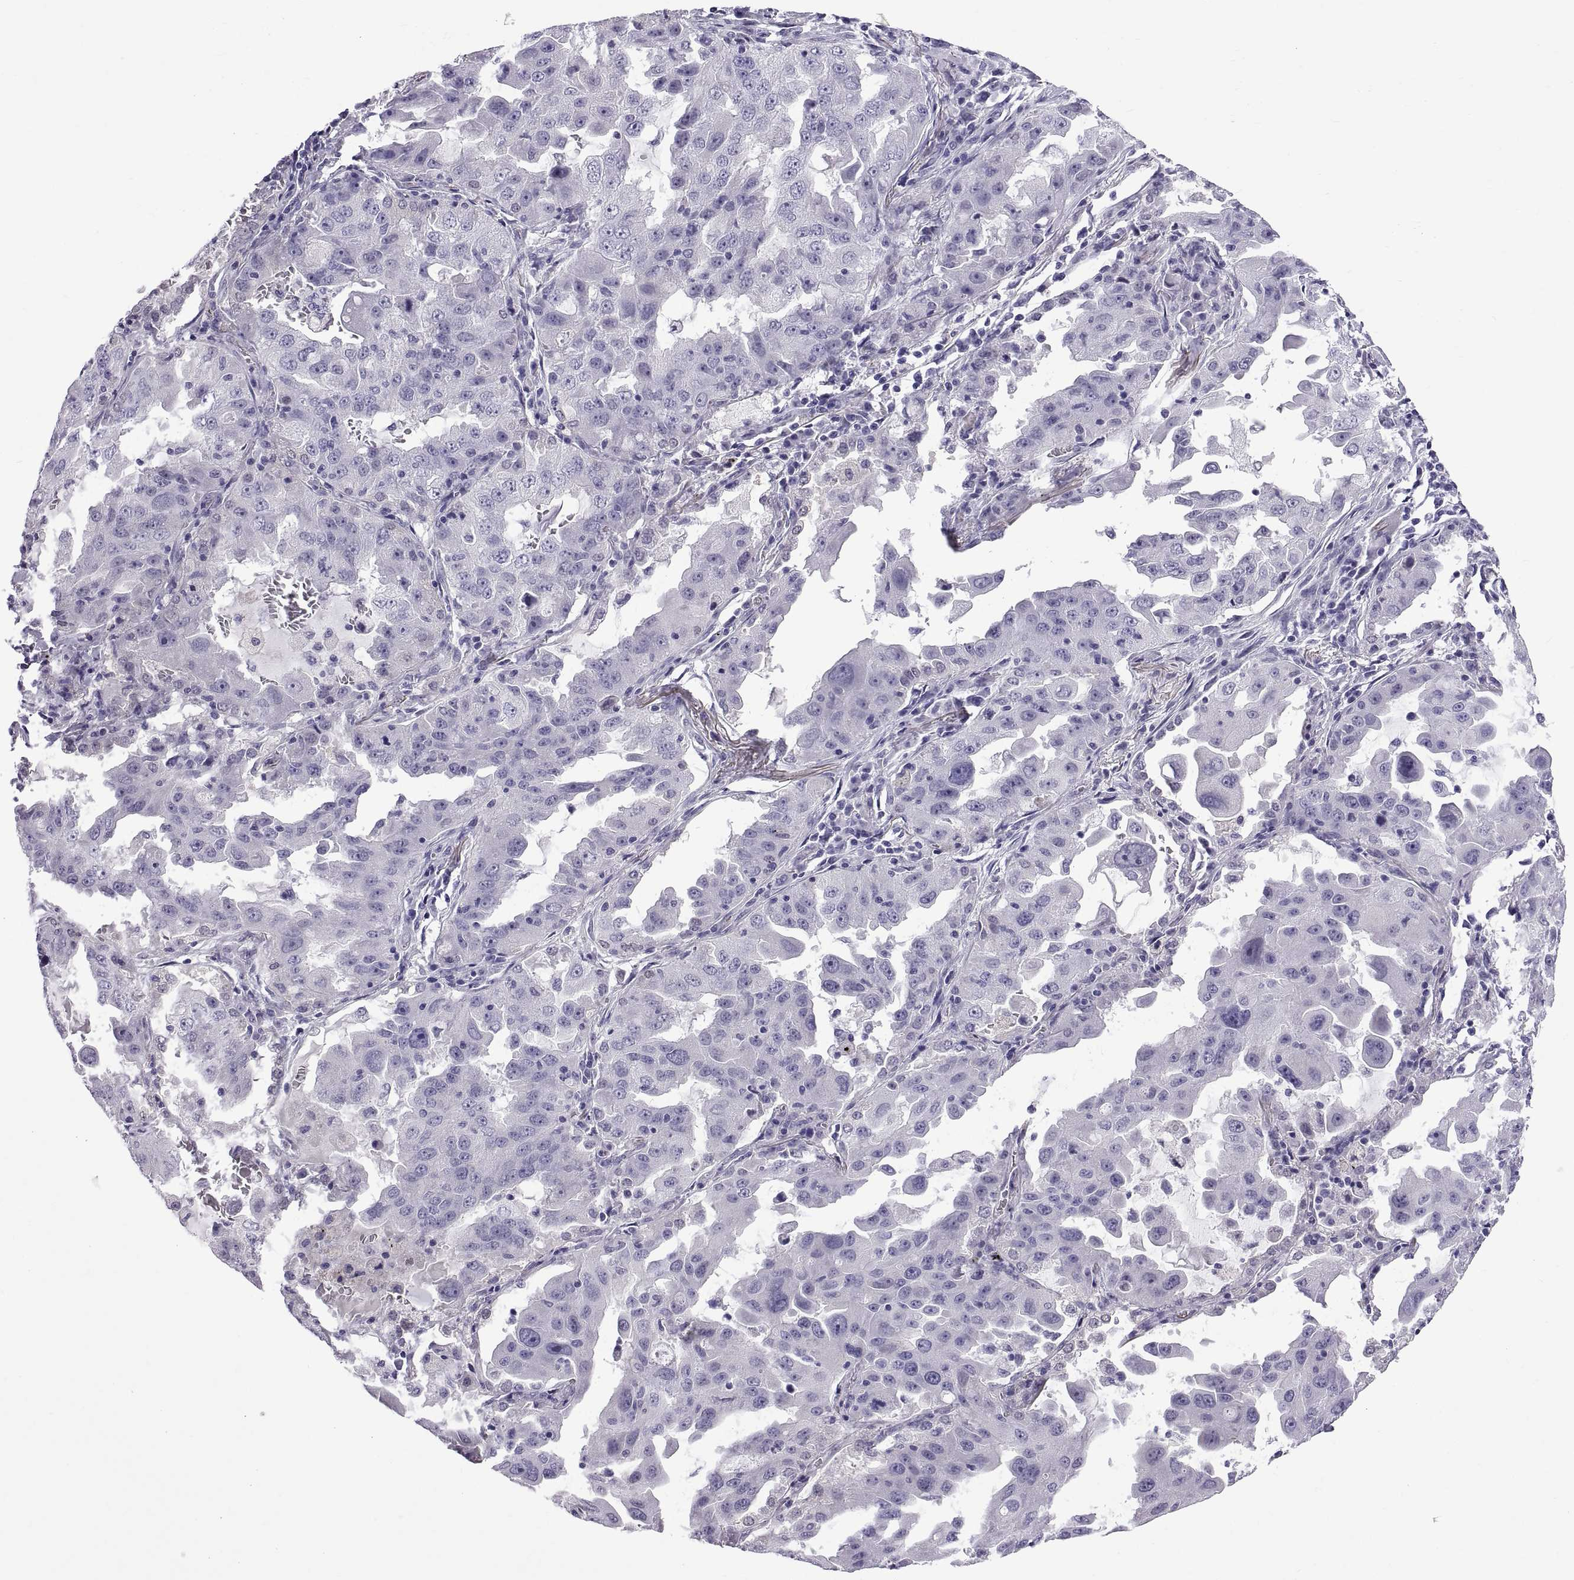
{"staining": {"intensity": "negative", "quantity": "none", "location": "none"}, "tissue": "lung cancer", "cell_type": "Tumor cells", "image_type": "cancer", "snomed": [{"axis": "morphology", "description": "Adenocarcinoma, NOS"}, {"axis": "topography", "description": "Lung"}], "caption": "Tumor cells show no significant expression in adenocarcinoma (lung).", "gene": "SPDYE1", "patient": {"sex": "female", "age": 61}}